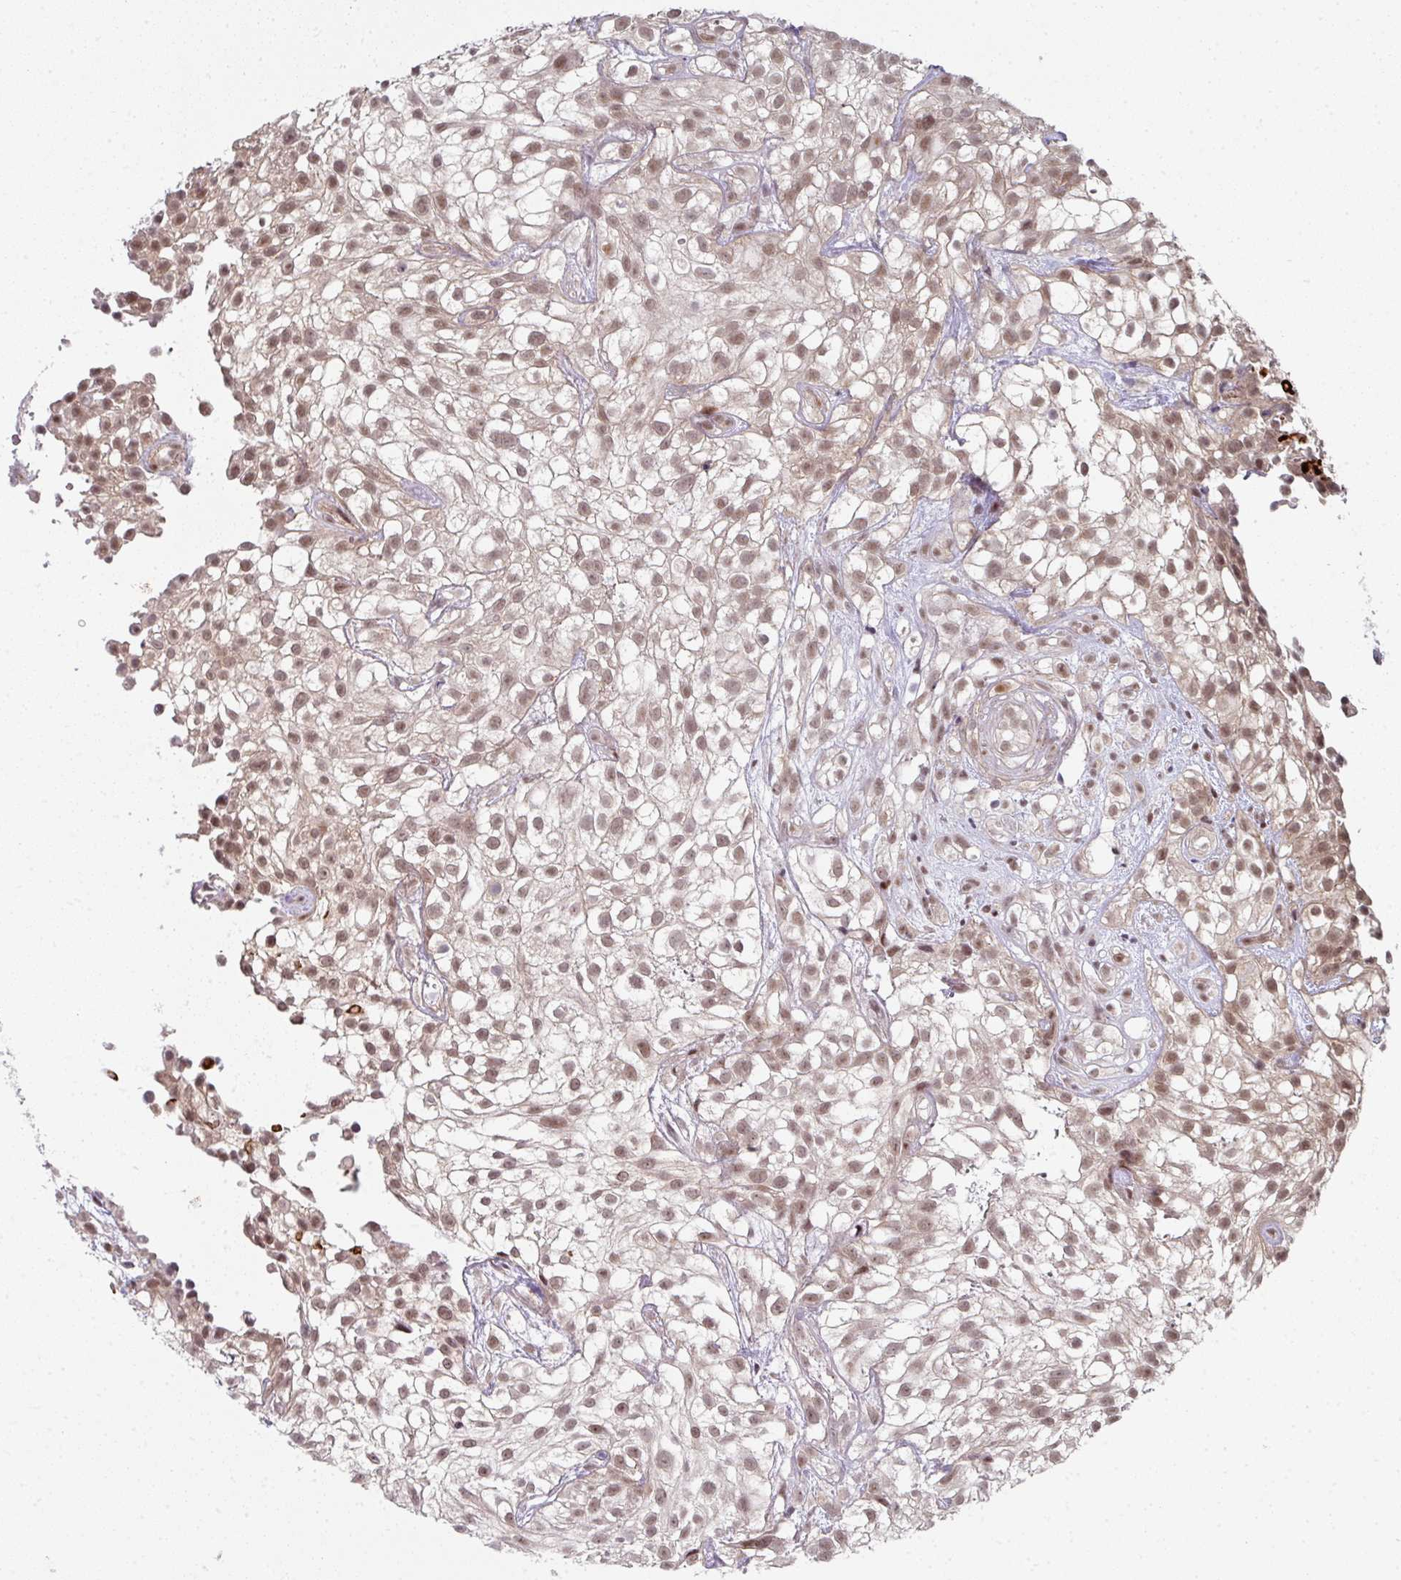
{"staining": {"intensity": "weak", "quantity": ">75%", "location": "nuclear"}, "tissue": "urothelial cancer", "cell_type": "Tumor cells", "image_type": "cancer", "snomed": [{"axis": "morphology", "description": "Urothelial carcinoma, High grade"}, {"axis": "topography", "description": "Urinary bladder"}], "caption": "Immunohistochemical staining of urothelial carcinoma (high-grade) displays low levels of weak nuclear protein expression in approximately >75% of tumor cells.", "gene": "TMCC1", "patient": {"sex": "male", "age": 56}}